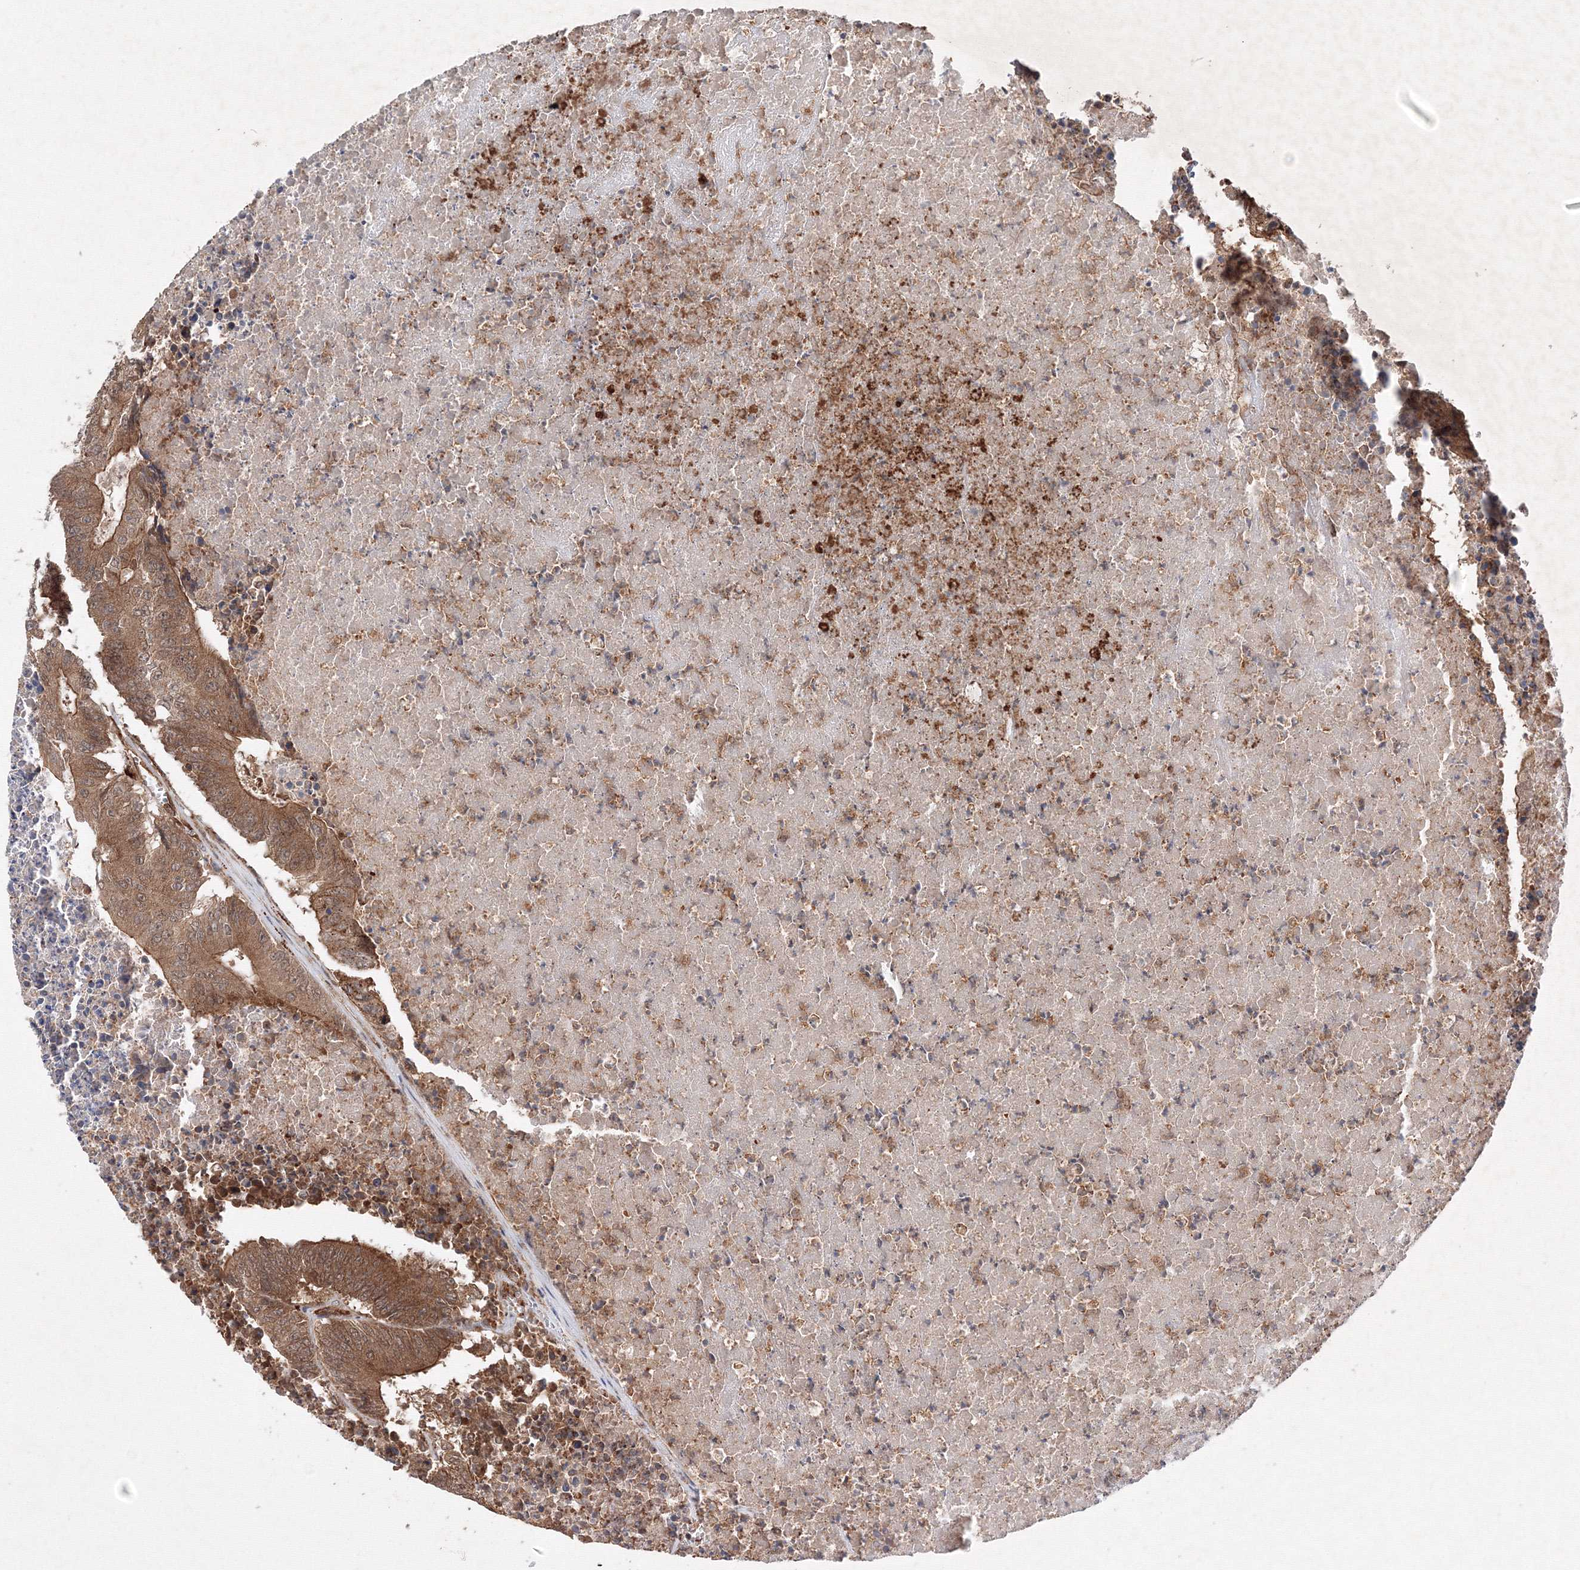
{"staining": {"intensity": "moderate", "quantity": ">75%", "location": "cytoplasmic/membranous"}, "tissue": "colorectal cancer", "cell_type": "Tumor cells", "image_type": "cancer", "snomed": [{"axis": "morphology", "description": "Adenocarcinoma, NOS"}, {"axis": "topography", "description": "Colon"}], "caption": "Colorectal cancer tissue reveals moderate cytoplasmic/membranous positivity in approximately >75% of tumor cells, visualized by immunohistochemistry.", "gene": "DCTD", "patient": {"sex": "male", "age": 87}}